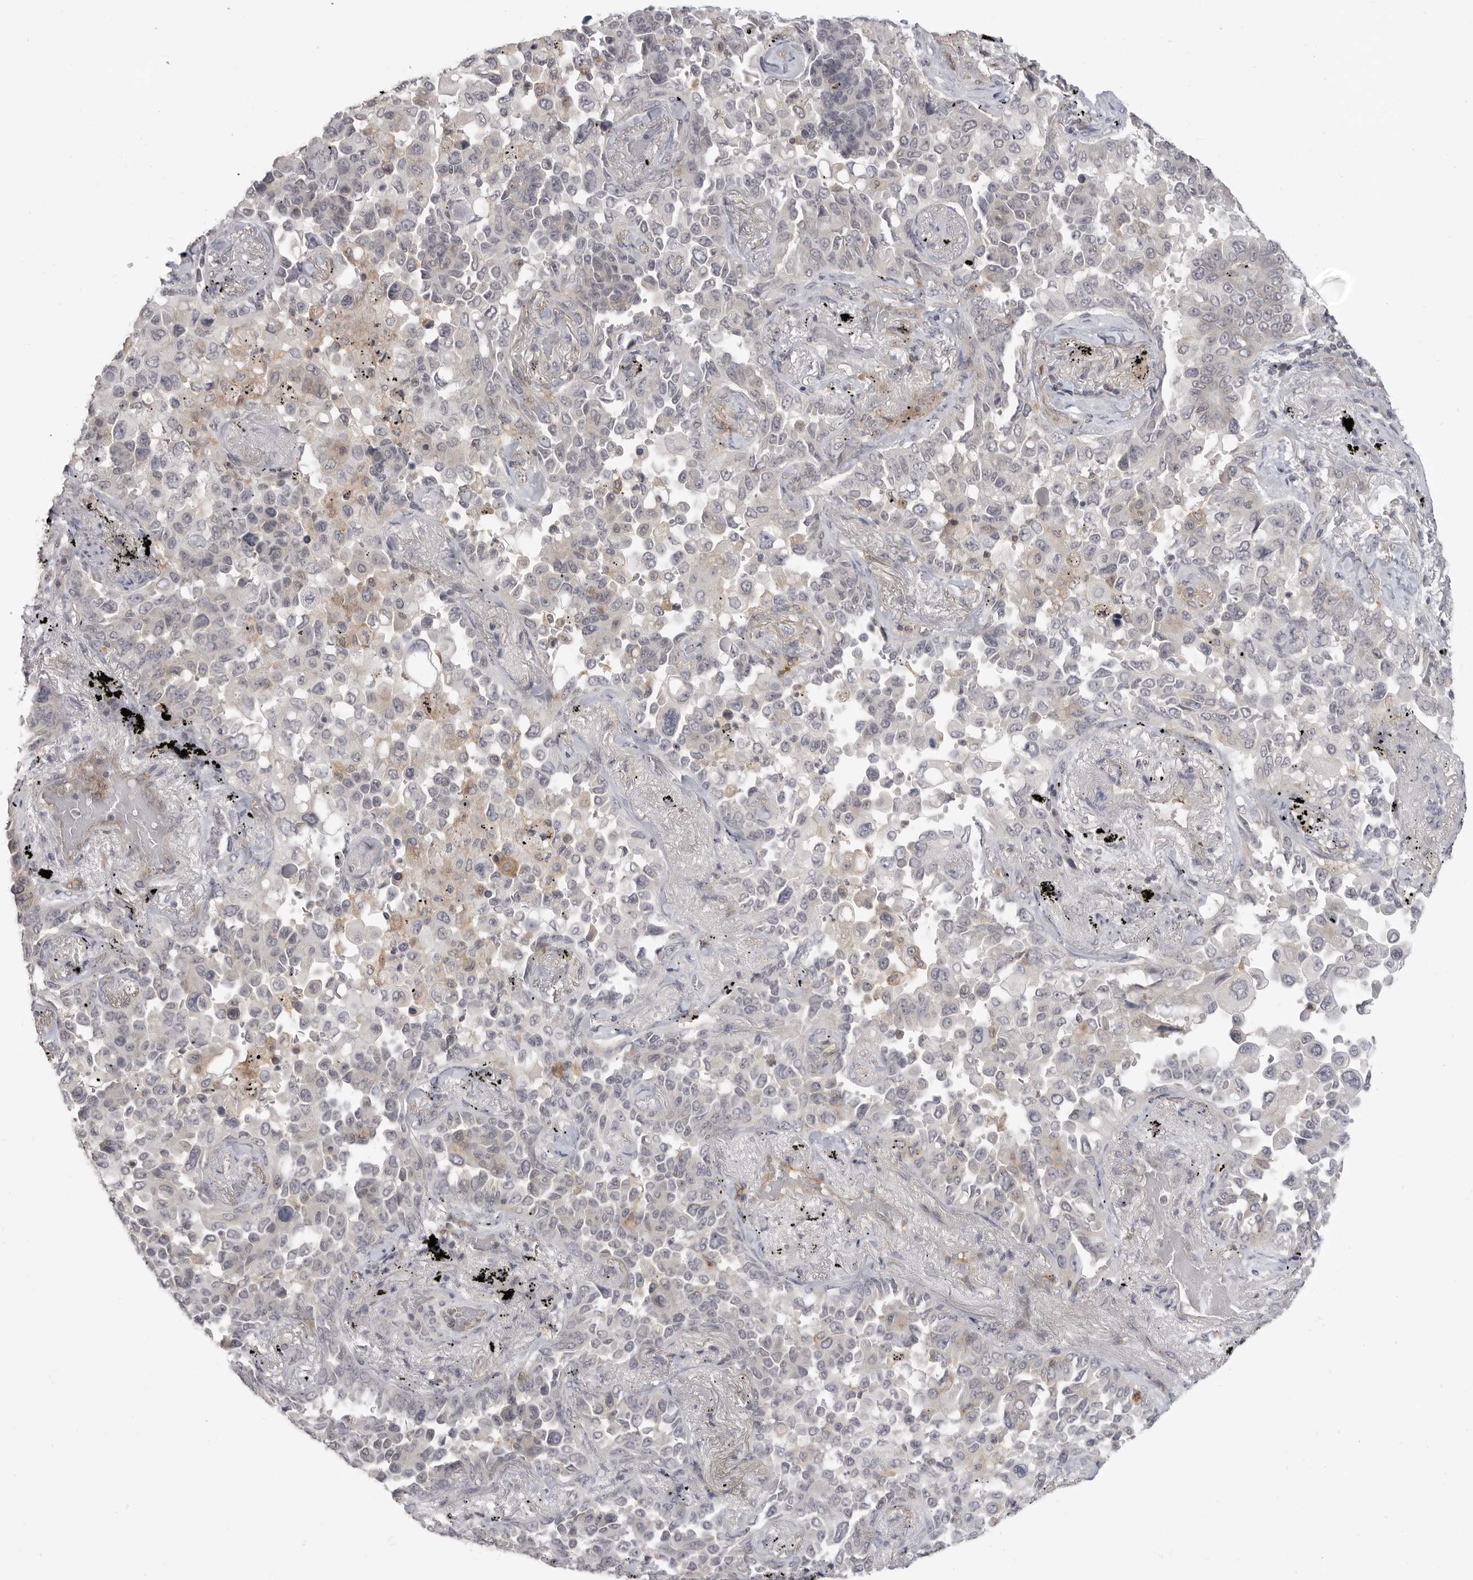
{"staining": {"intensity": "weak", "quantity": "<25%", "location": "cytoplasmic/membranous"}, "tissue": "lung cancer", "cell_type": "Tumor cells", "image_type": "cancer", "snomed": [{"axis": "morphology", "description": "Adenocarcinoma, NOS"}, {"axis": "topography", "description": "Lung"}], "caption": "This is an immunohistochemistry histopathology image of lung adenocarcinoma. There is no positivity in tumor cells.", "gene": "IFNGR1", "patient": {"sex": "female", "age": 67}}